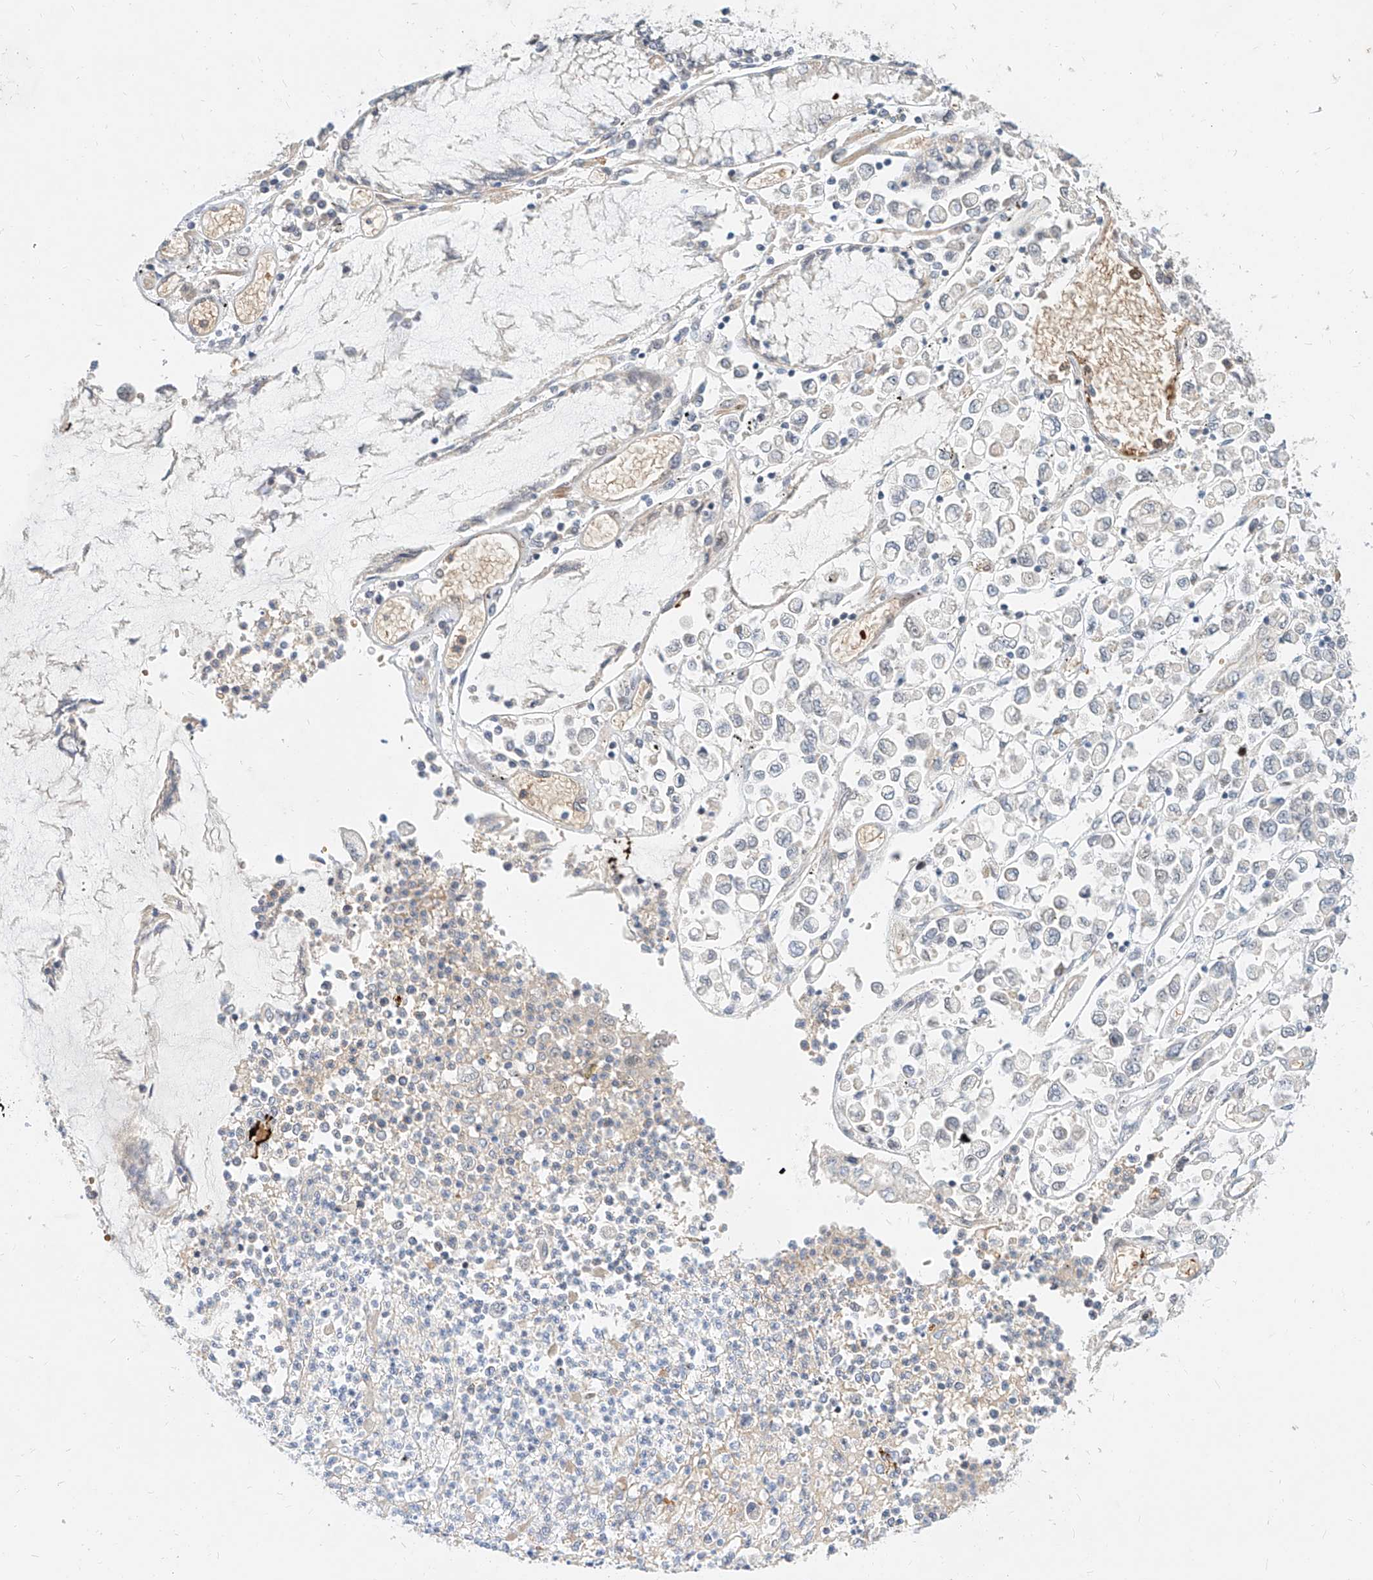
{"staining": {"intensity": "negative", "quantity": "none", "location": "none"}, "tissue": "stomach cancer", "cell_type": "Tumor cells", "image_type": "cancer", "snomed": [{"axis": "morphology", "description": "Adenocarcinoma, NOS"}, {"axis": "topography", "description": "Stomach"}], "caption": "This is an immunohistochemistry micrograph of human adenocarcinoma (stomach). There is no staining in tumor cells.", "gene": "CBX8", "patient": {"sex": "female", "age": 76}}